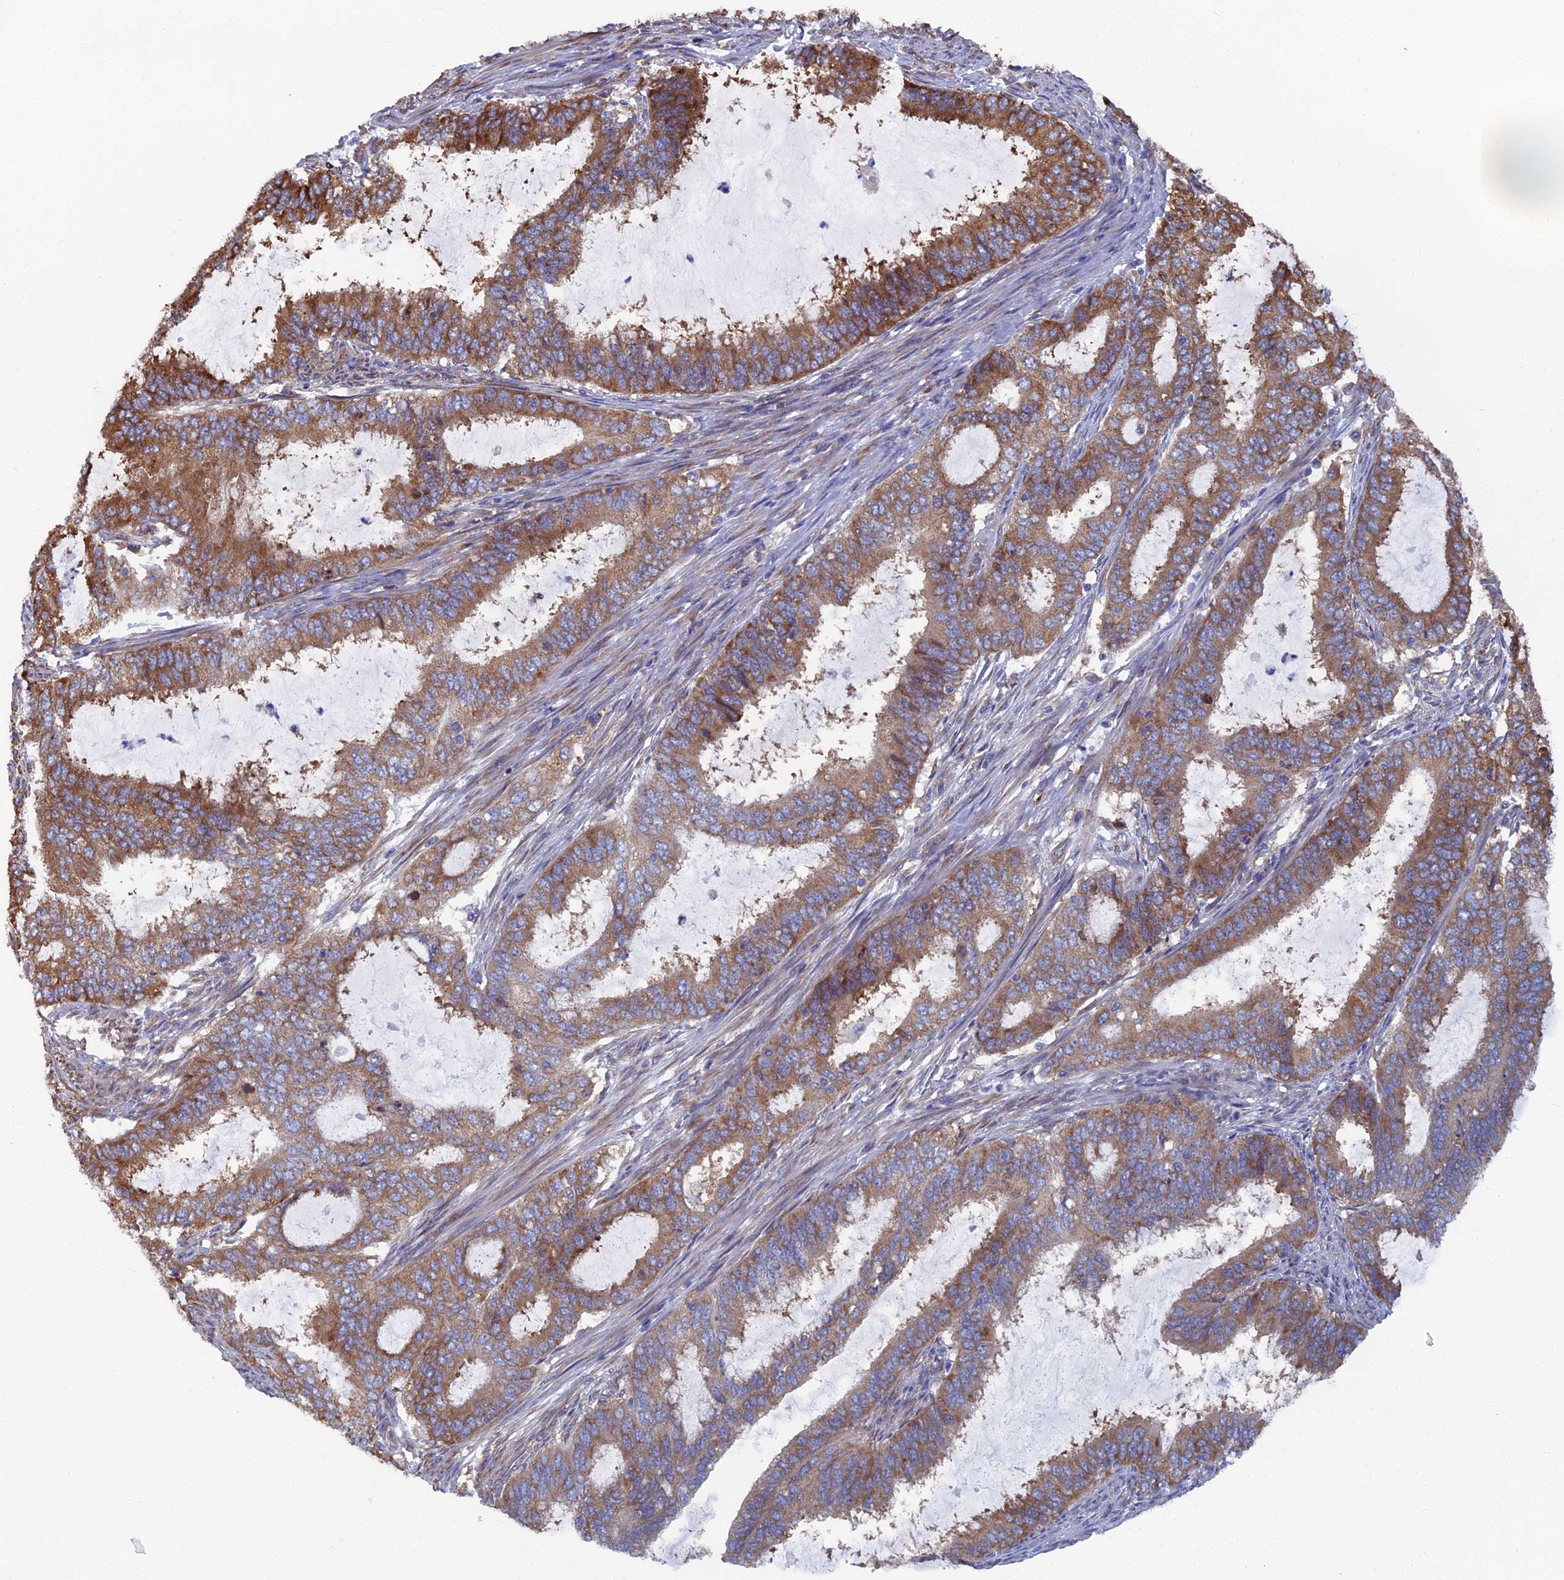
{"staining": {"intensity": "moderate", "quantity": ">75%", "location": "cytoplasmic/membranous"}, "tissue": "endometrial cancer", "cell_type": "Tumor cells", "image_type": "cancer", "snomed": [{"axis": "morphology", "description": "Adenocarcinoma, NOS"}, {"axis": "topography", "description": "Endometrium"}], "caption": "Endometrial adenocarcinoma stained with DAB immunohistochemistry shows medium levels of moderate cytoplasmic/membranous staining in about >75% of tumor cells. Using DAB (brown) and hematoxylin (blue) stains, captured at high magnification using brightfield microscopy.", "gene": "YBX1", "patient": {"sex": "female", "age": 51}}